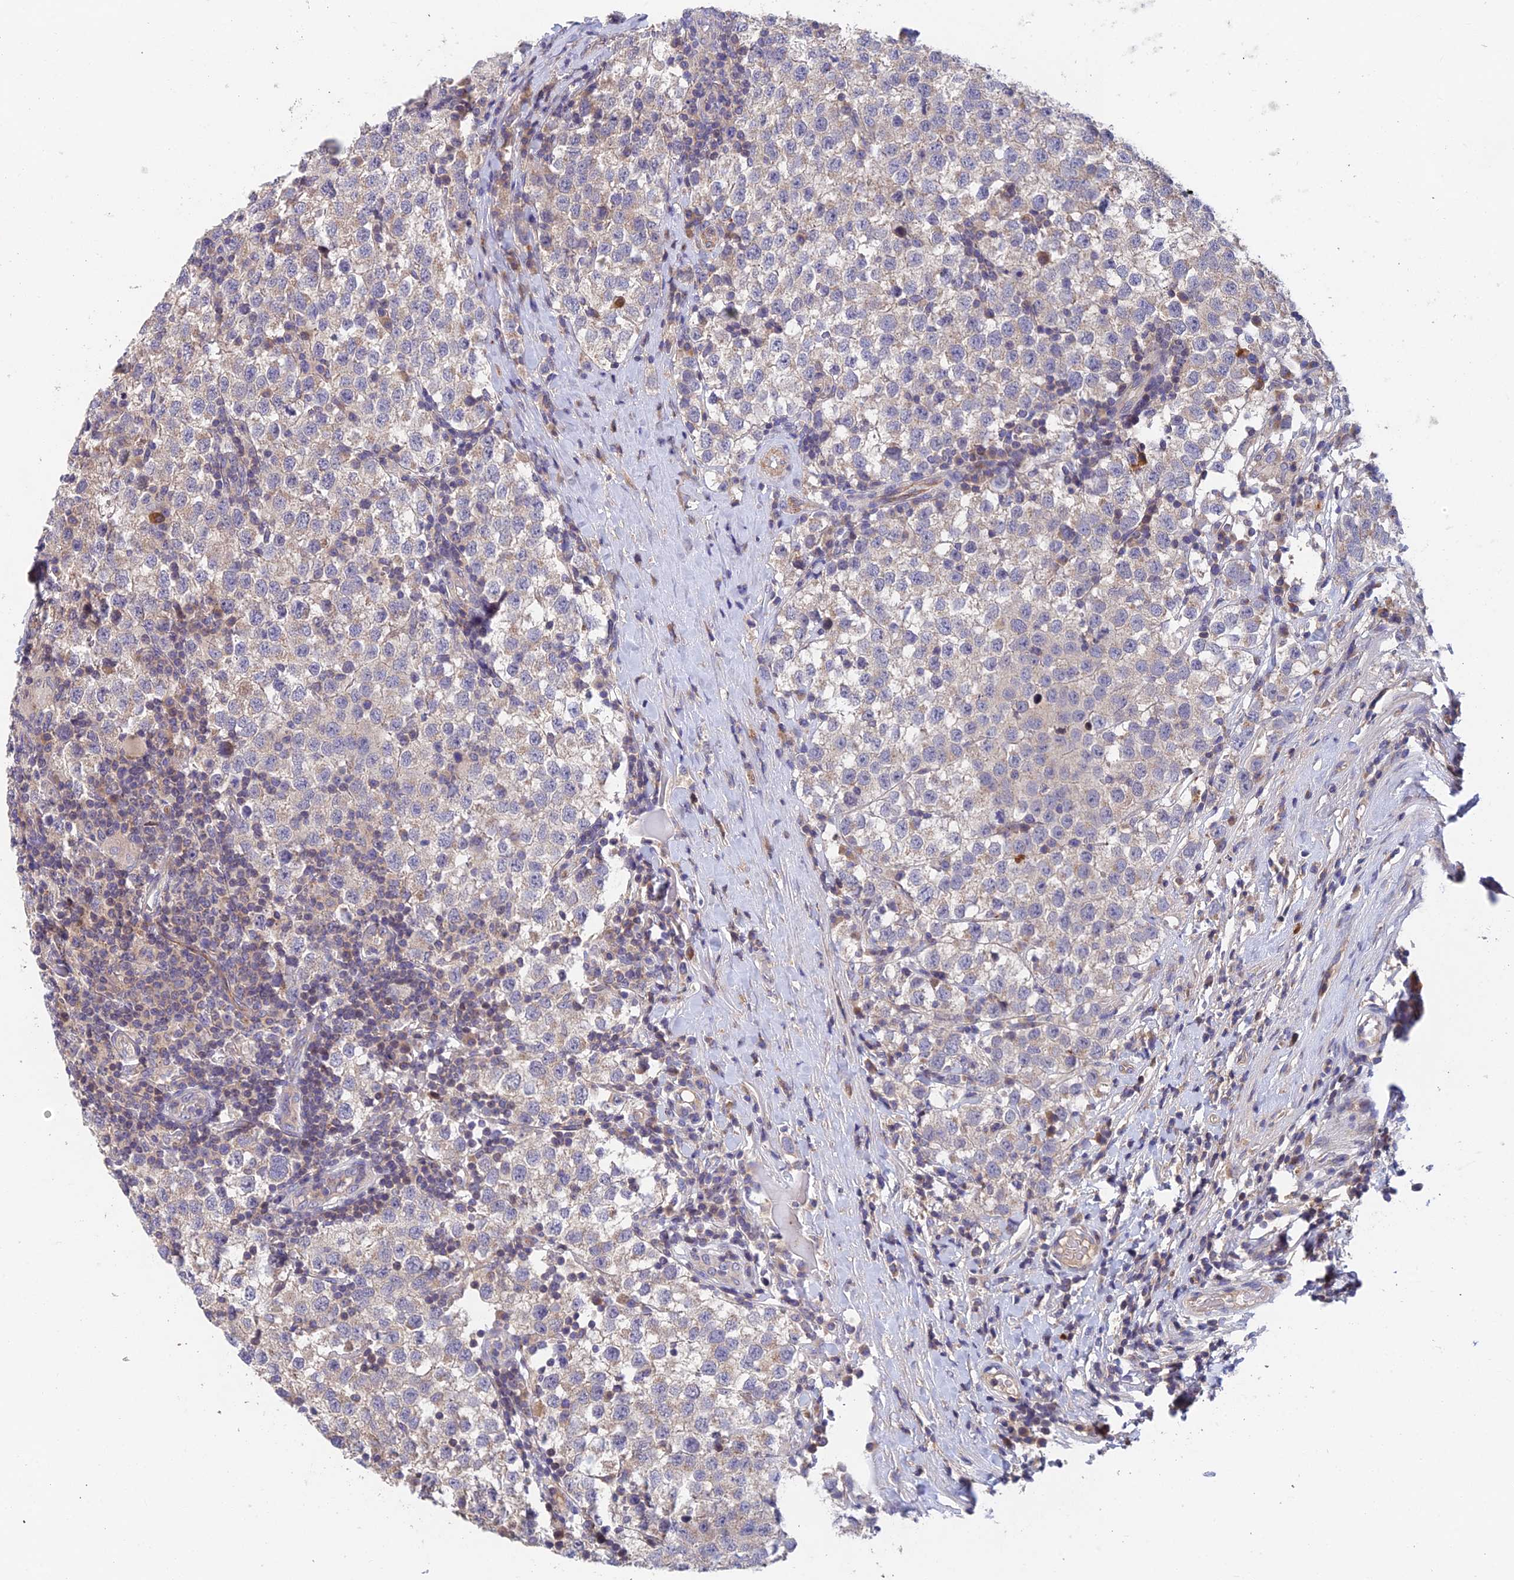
{"staining": {"intensity": "negative", "quantity": "none", "location": "none"}, "tissue": "testis cancer", "cell_type": "Tumor cells", "image_type": "cancer", "snomed": [{"axis": "morphology", "description": "Seminoma, NOS"}, {"axis": "topography", "description": "Testis"}], "caption": "Testis cancer (seminoma) stained for a protein using IHC demonstrates no positivity tumor cells.", "gene": "ADAMTS13", "patient": {"sex": "male", "age": 34}}